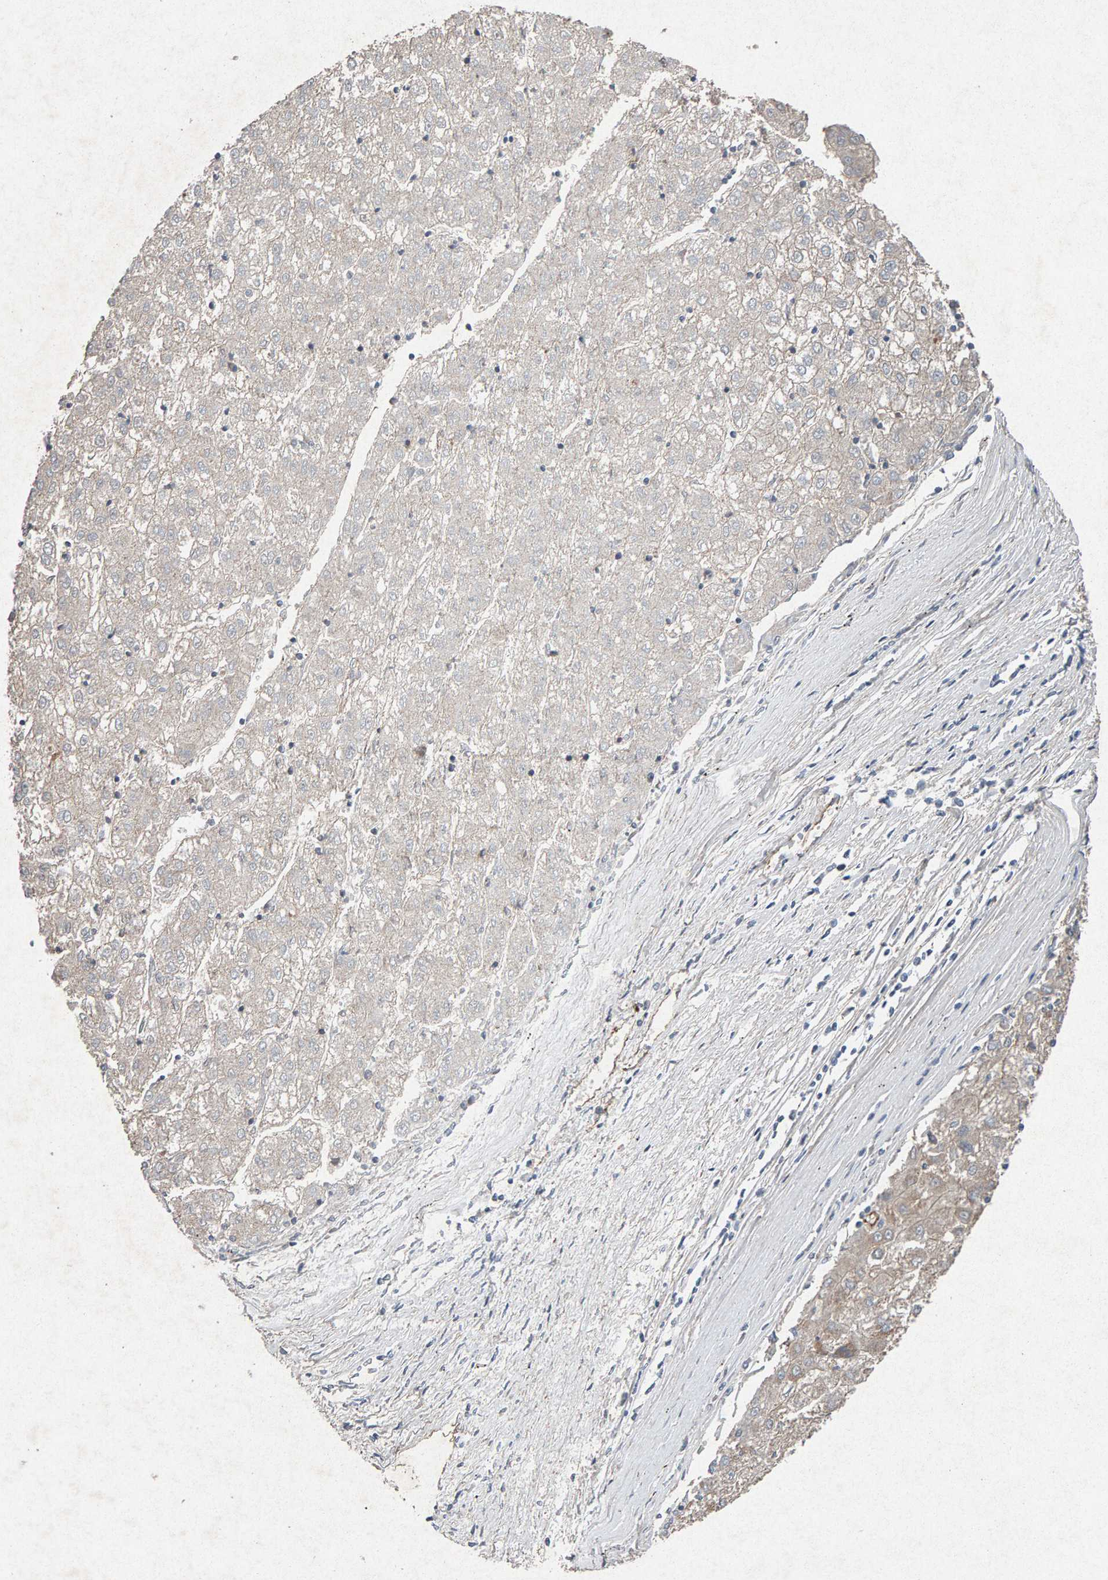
{"staining": {"intensity": "negative", "quantity": "none", "location": "none"}, "tissue": "liver cancer", "cell_type": "Tumor cells", "image_type": "cancer", "snomed": [{"axis": "morphology", "description": "Carcinoma, Hepatocellular, NOS"}, {"axis": "topography", "description": "Liver"}], "caption": "Liver cancer (hepatocellular carcinoma) was stained to show a protein in brown. There is no significant positivity in tumor cells.", "gene": "PTPRM", "patient": {"sex": "male", "age": 72}}